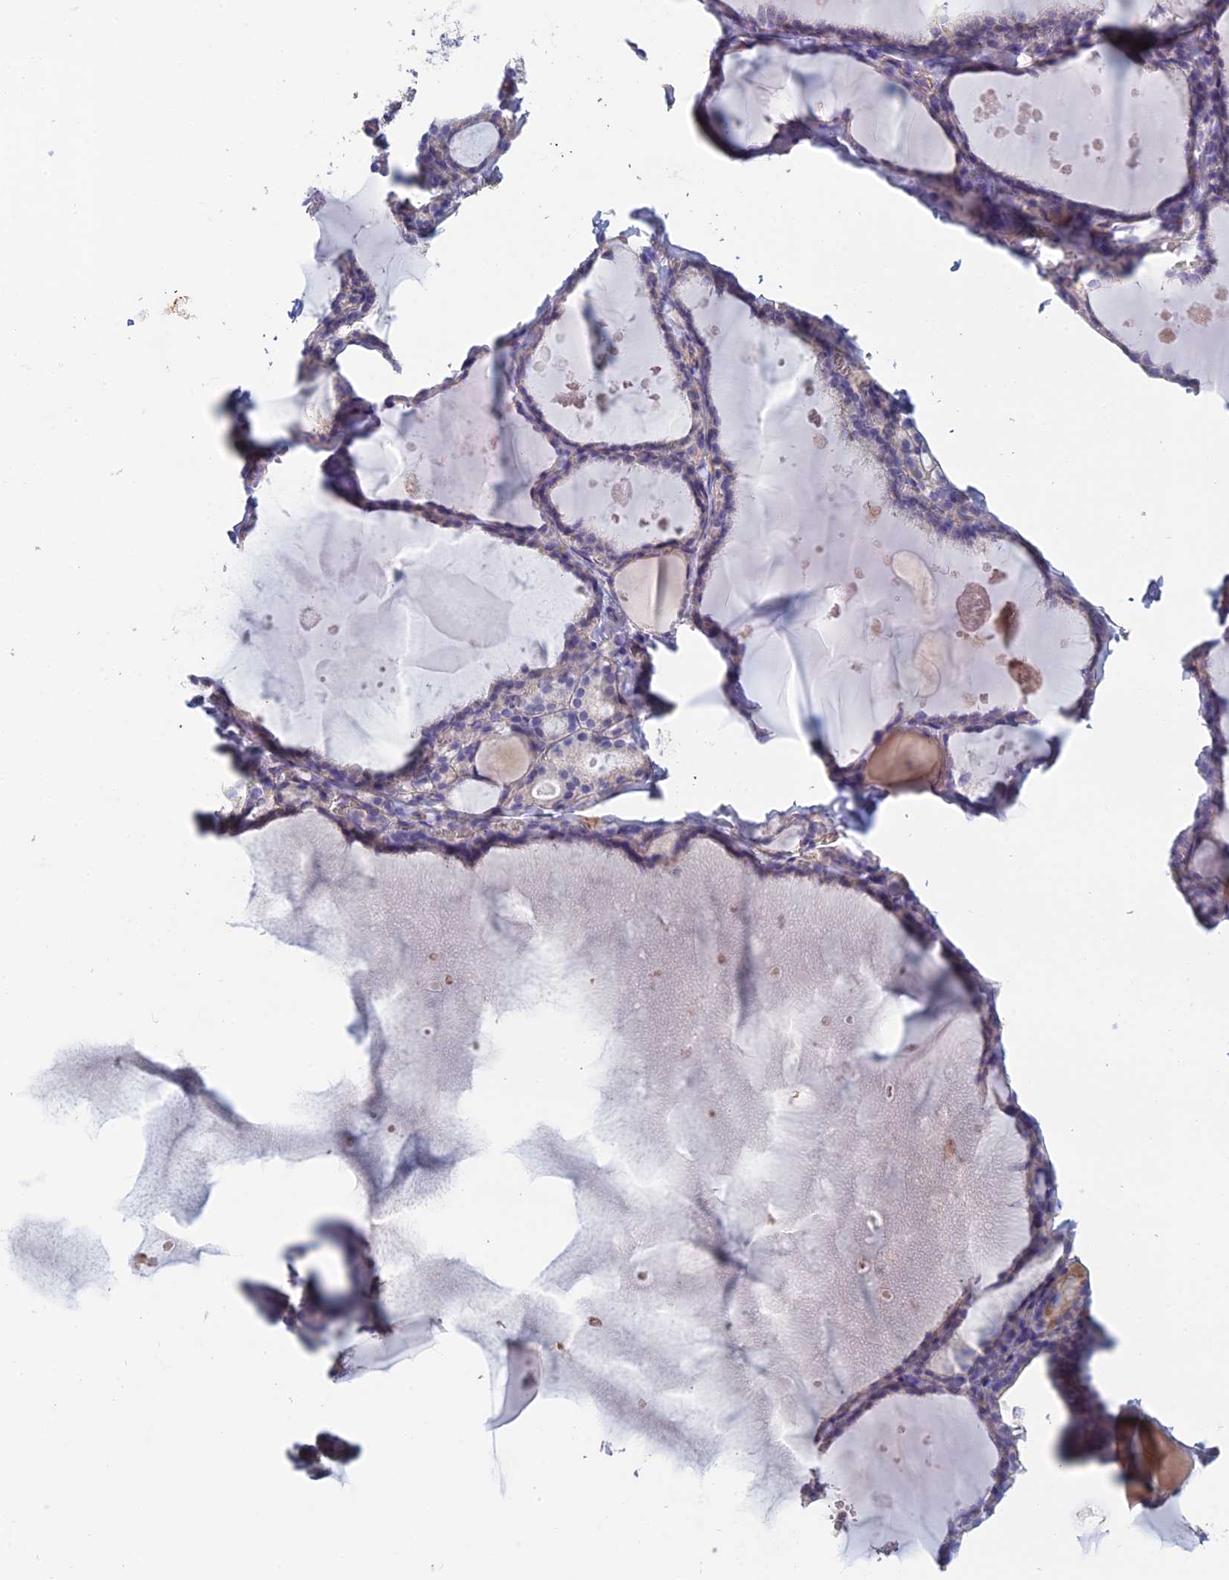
{"staining": {"intensity": "weak", "quantity": "<25%", "location": "cytoplasmic/membranous"}, "tissue": "thyroid gland", "cell_type": "Glandular cells", "image_type": "normal", "snomed": [{"axis": "morphology", "description": "Normal tissue, NOS"}, {"axis": "topography", "description": "Thyroid gland"}], "caption": "IHC of normal thyroid gland reveals no staining in glandular cells. (Brightfield microscopy of DAB immunohistochemistry at high magnification).", "gene": "PCDHA5", "patient": {"sex": "male", "age": 56}}